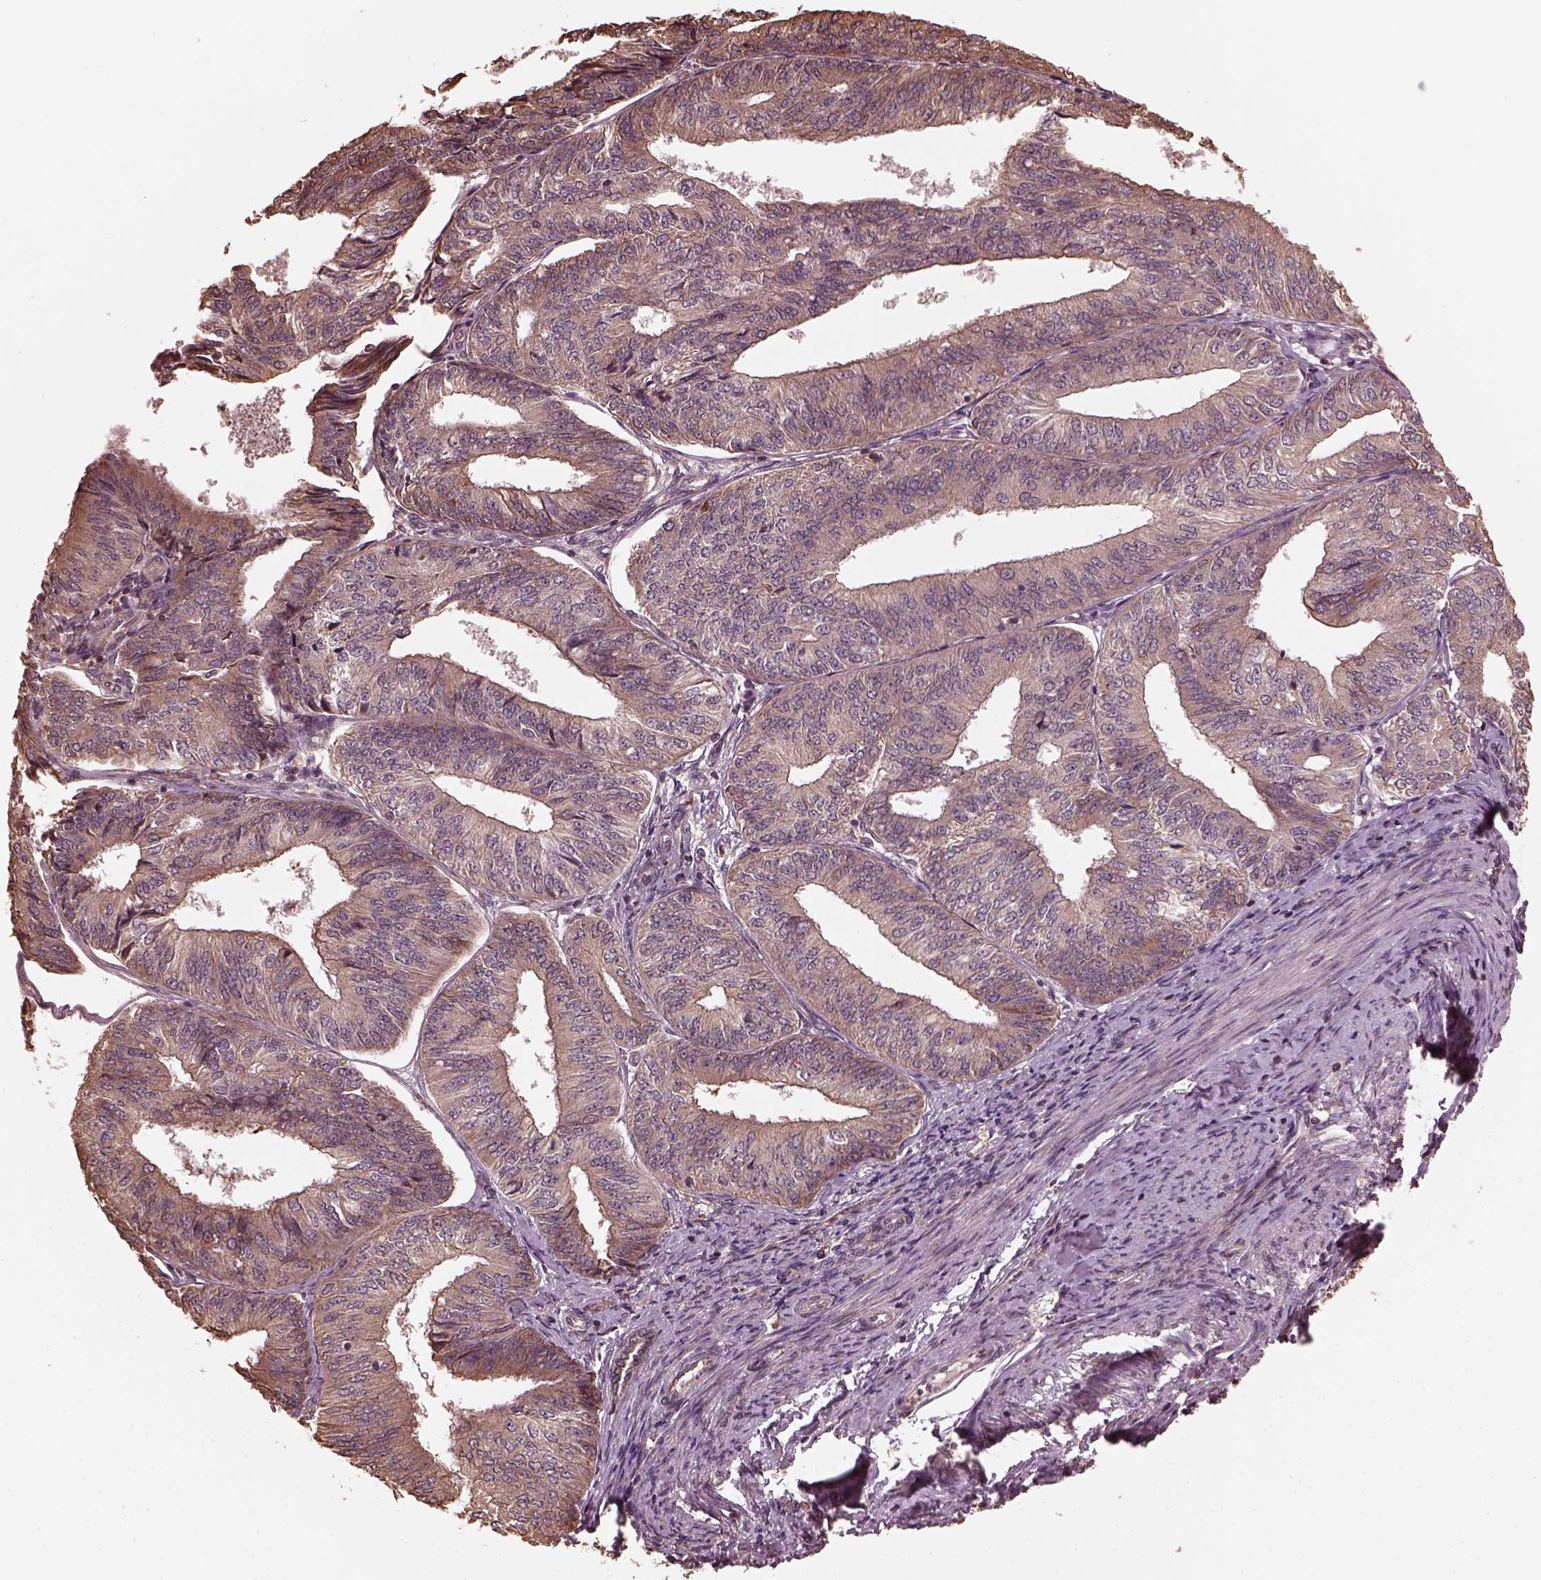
{"staining": {"intensity": "weak", "quantity": ">75%", "location": "cytoplasmic/membranous"}, "tissue": "endometrial cancer", "cell_type": "Tumor cells", "image_type": "cancer", "snomed": [{"axis": "morphology", "description": "Adenocarcinoma, NOS"}, {"axis": "topography", "description": "Endometrium"}], "caption": "Tumor cells exhibit low levels of weak cytoplasmic/membranous staining in approximately >75% of cells in human endometrial adenocarcinoma.", "gene": "ZNF292", "patient": {"sex": "female", "age": 58}}